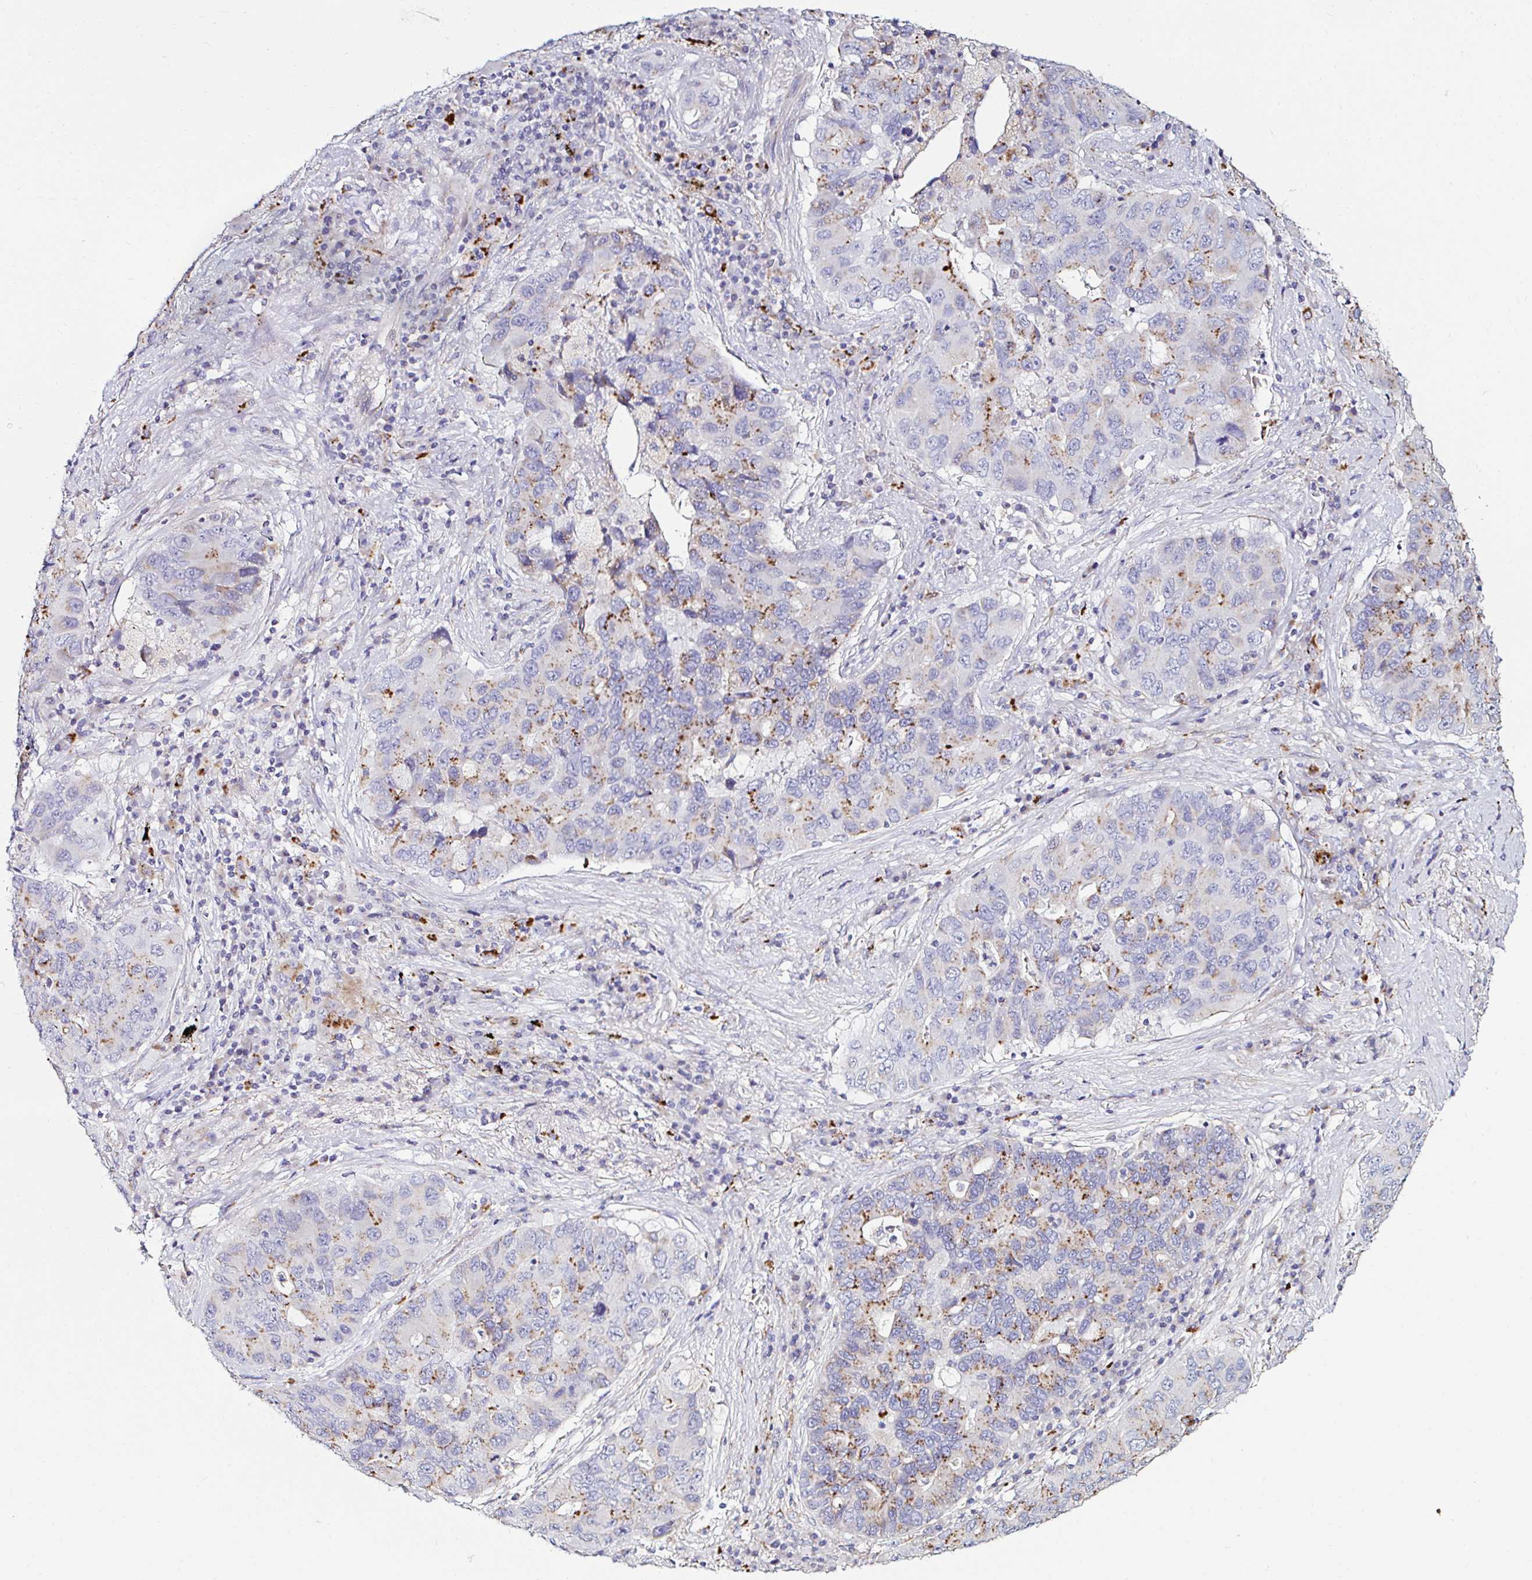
{"staining": {"intensity": "moderate", "quantity": "25%-75%", "location": "cytoplasmic/membranous"}, "tissue": "lung cancer", "cell_type": "Tumor cells", "image_type": "cancer", "snomed": [{"axis": "morphology", "description": "Adenocarcinoma, NOS"}, {"axis": "morphology", "description": "Adenocarcinoma, metastatic, NOS"}, {"axis": "topography", "description": "Lymph node"}, {"axis": "topography", "description": "Lung"}], "caption": "Human lung cancer stained with a brown dye demonstrates moderate cytoplasmic/membranous positive staining in approximately 25%-75% of tumor cells.", "gene": "GALNS", "patient": {"sex": "female", "age": 54}}